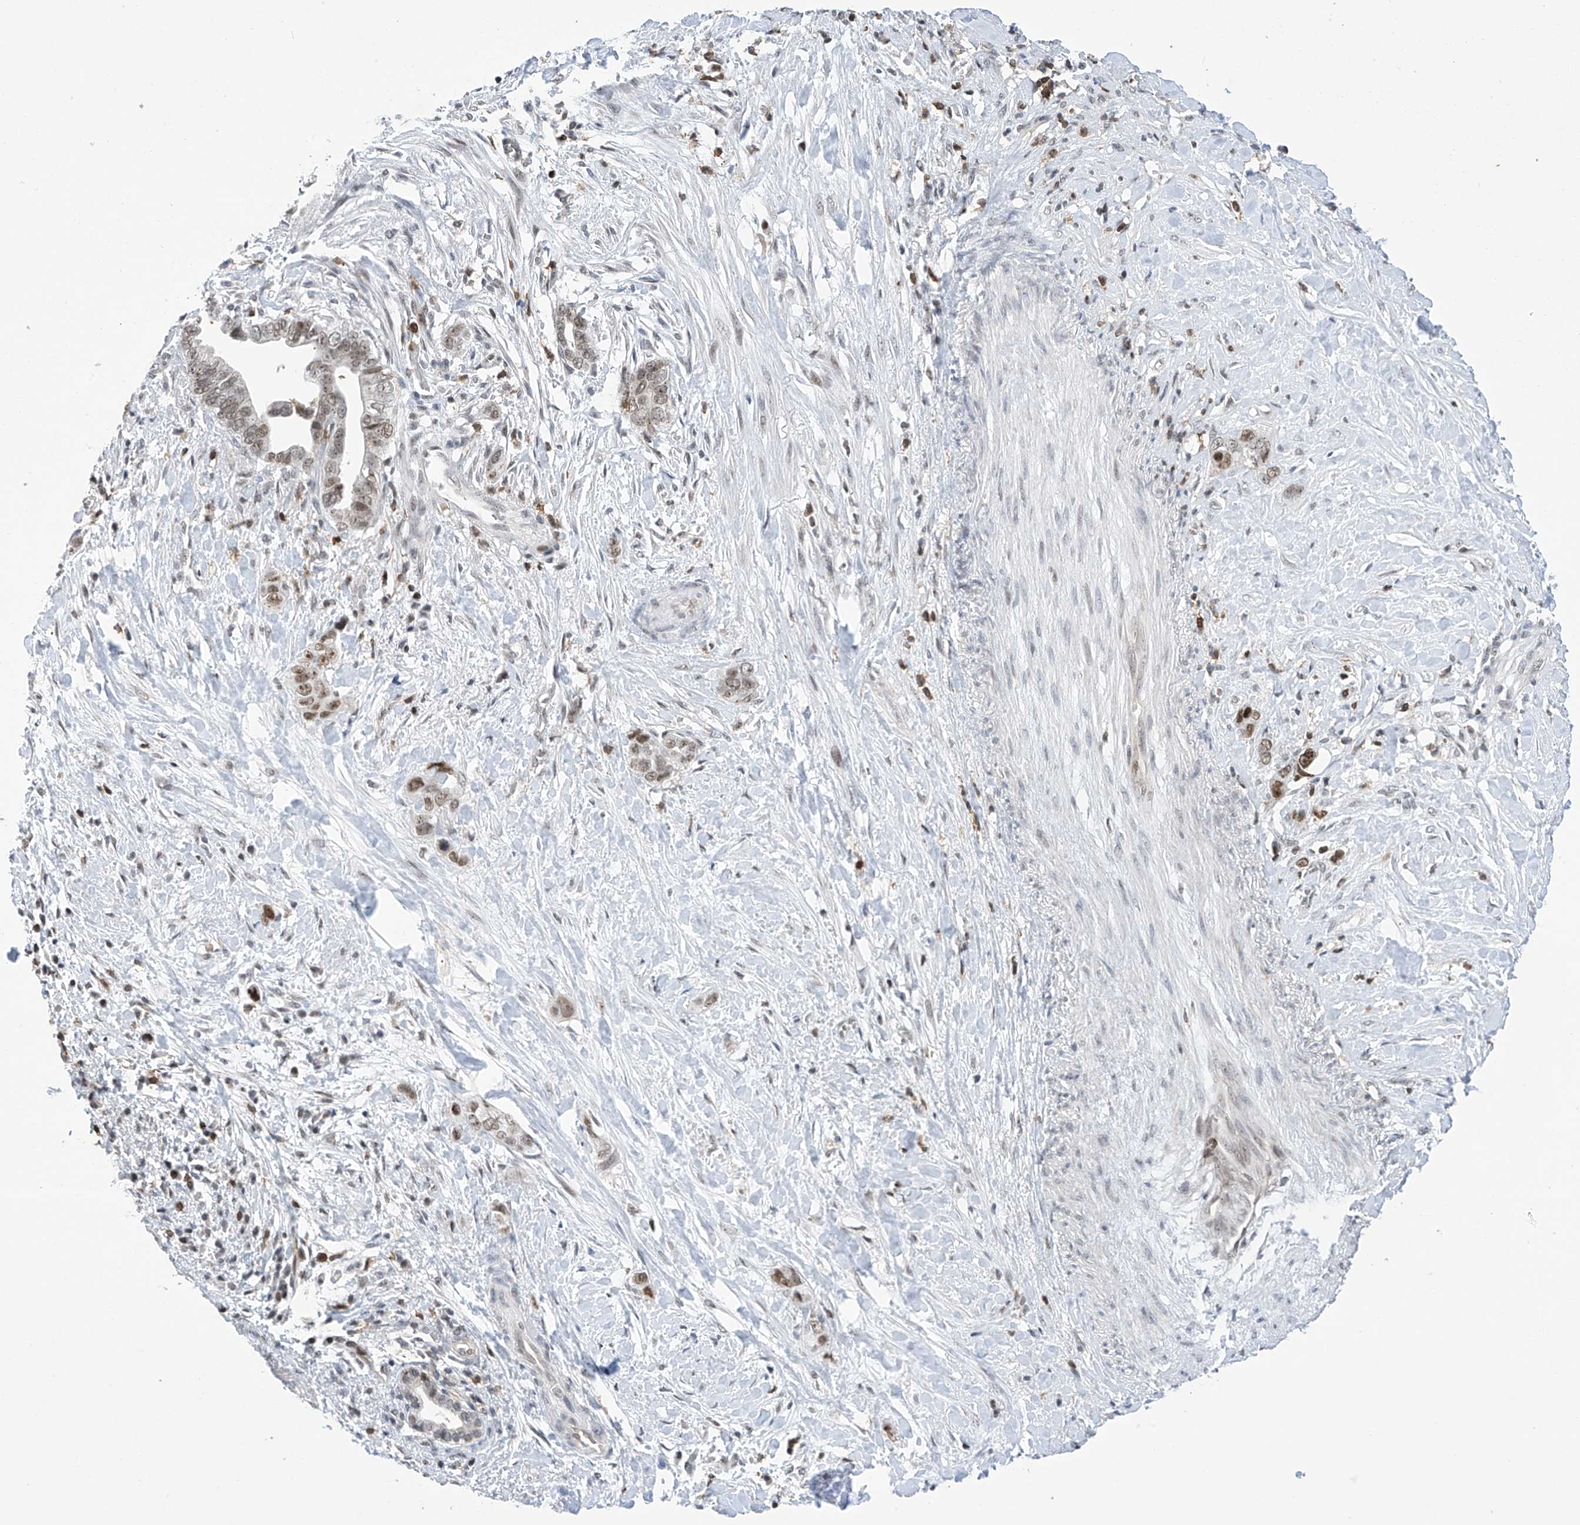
{"staining": {"intensity": "moderate", "quantity": ">75%", "location": "nuclear"}, "tissue": "liver cancer", "cell_type": "Tumor cells", "image_type": "cancer", "snomed": [{"axis": "morphology", "description": "Cholangiocarcinoma"}, {"axis": "topography", "description": "Liver"}], "caption": "Tumor cells exhibit moderate nuclear staining in approximately >75% of cells in cholangiocarcinoma (liver).", "gene": "MSL3", "patient": {"sex": "female", "age": 79}}